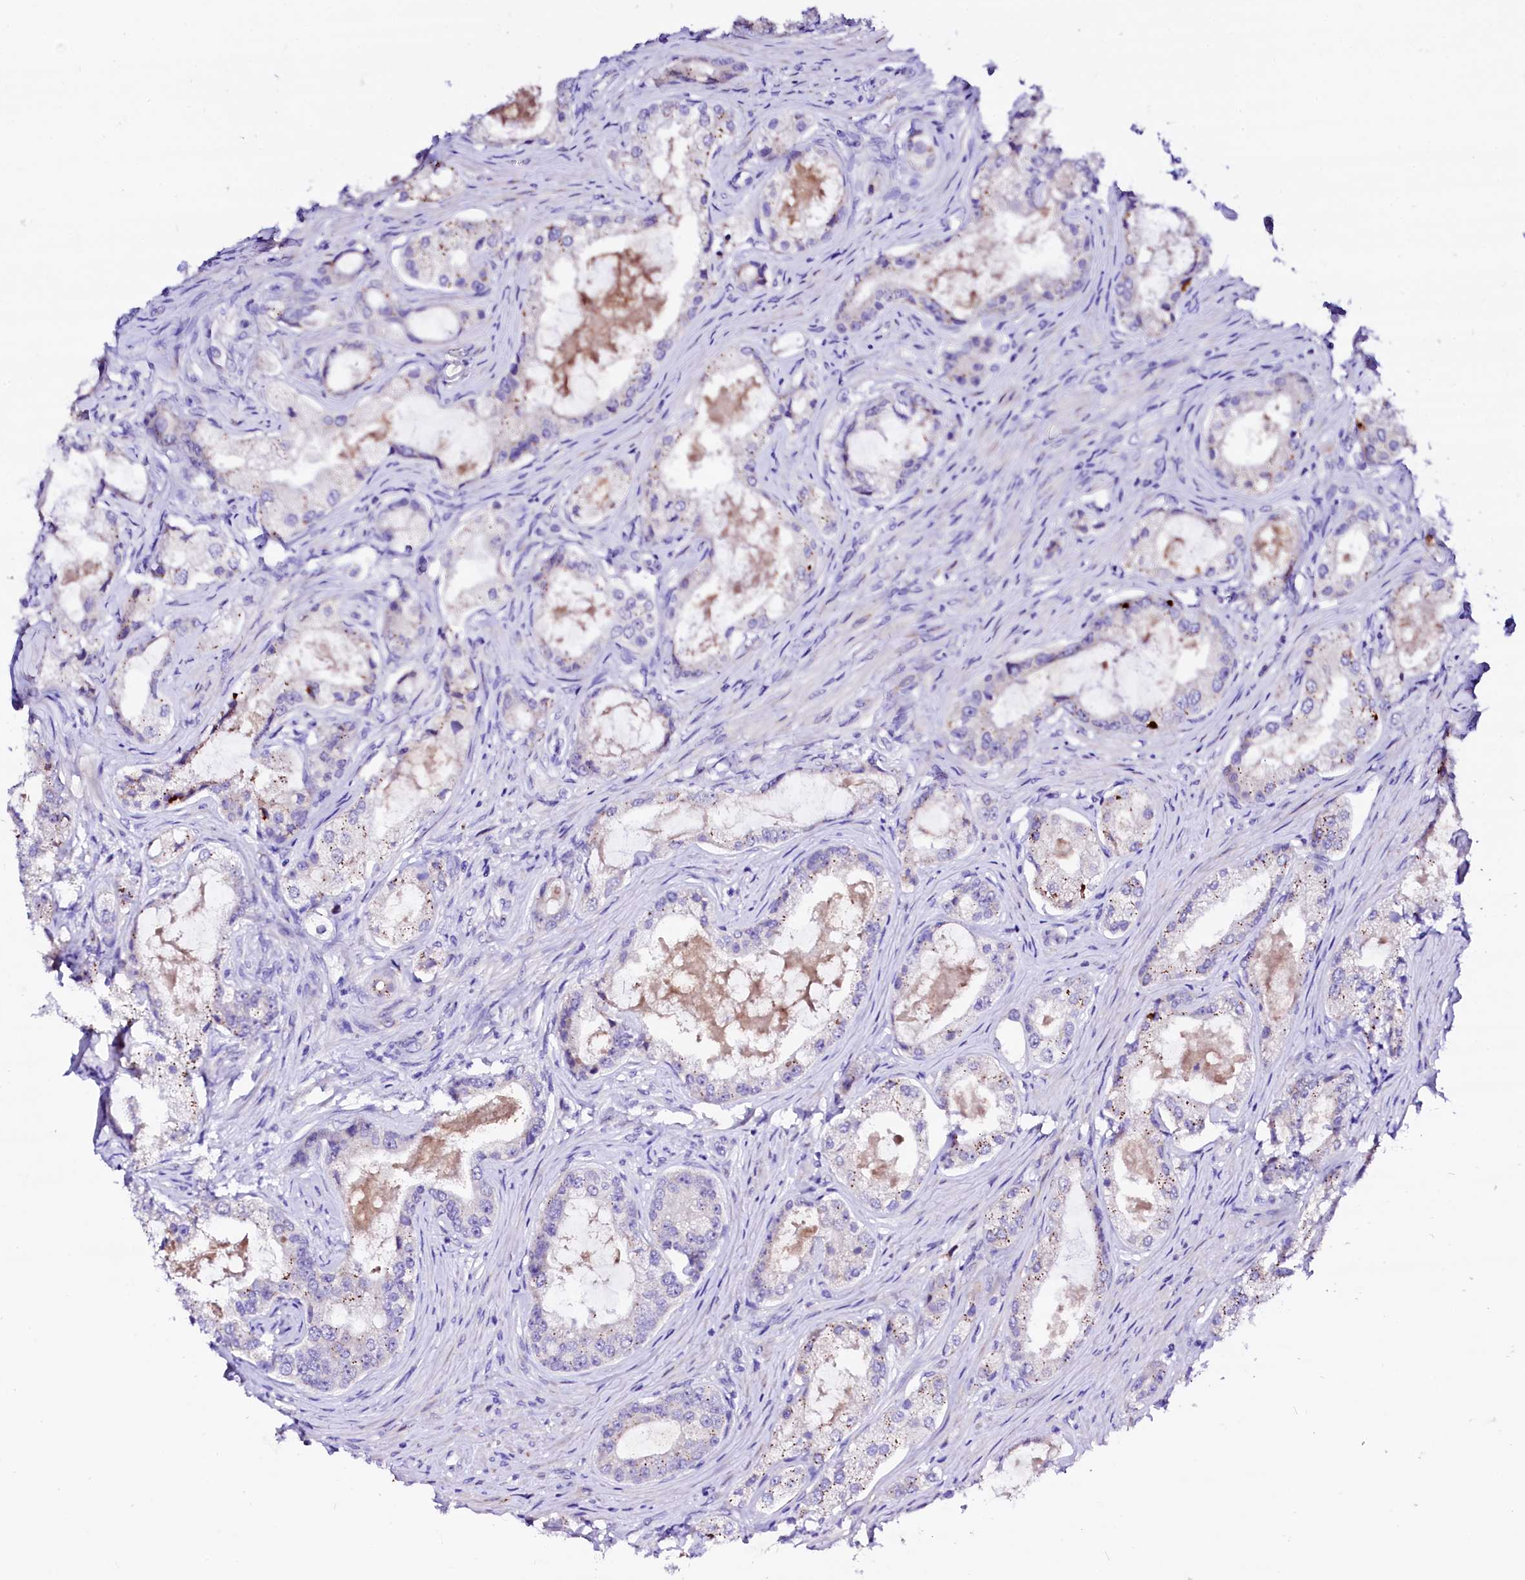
{"staining": {"intensity": "moderate", "quantity": "<25%", "location": "cytoplasmic/membranous"}, "tissue": "prostate cancer", "cell_type": "Tumor cells", "image_type": "cancer", "snomed": [{"axis": "morphology", "description": "Adenocarcinoma, Low grade"}, {"axis": "topography", "description": "Prostate"}], "caption": "A high-resolution photomicrograph shows immunohistochemistry staining of prostate cancer, which displays moderate cytoplasmic/membranous expression in approximately <25% of tumor cells. The protein of interest is shown in brown color, while the nuclei are stained blue.", "gene": "BTBD16", "patient": {"sex": "male", "age": 68}}